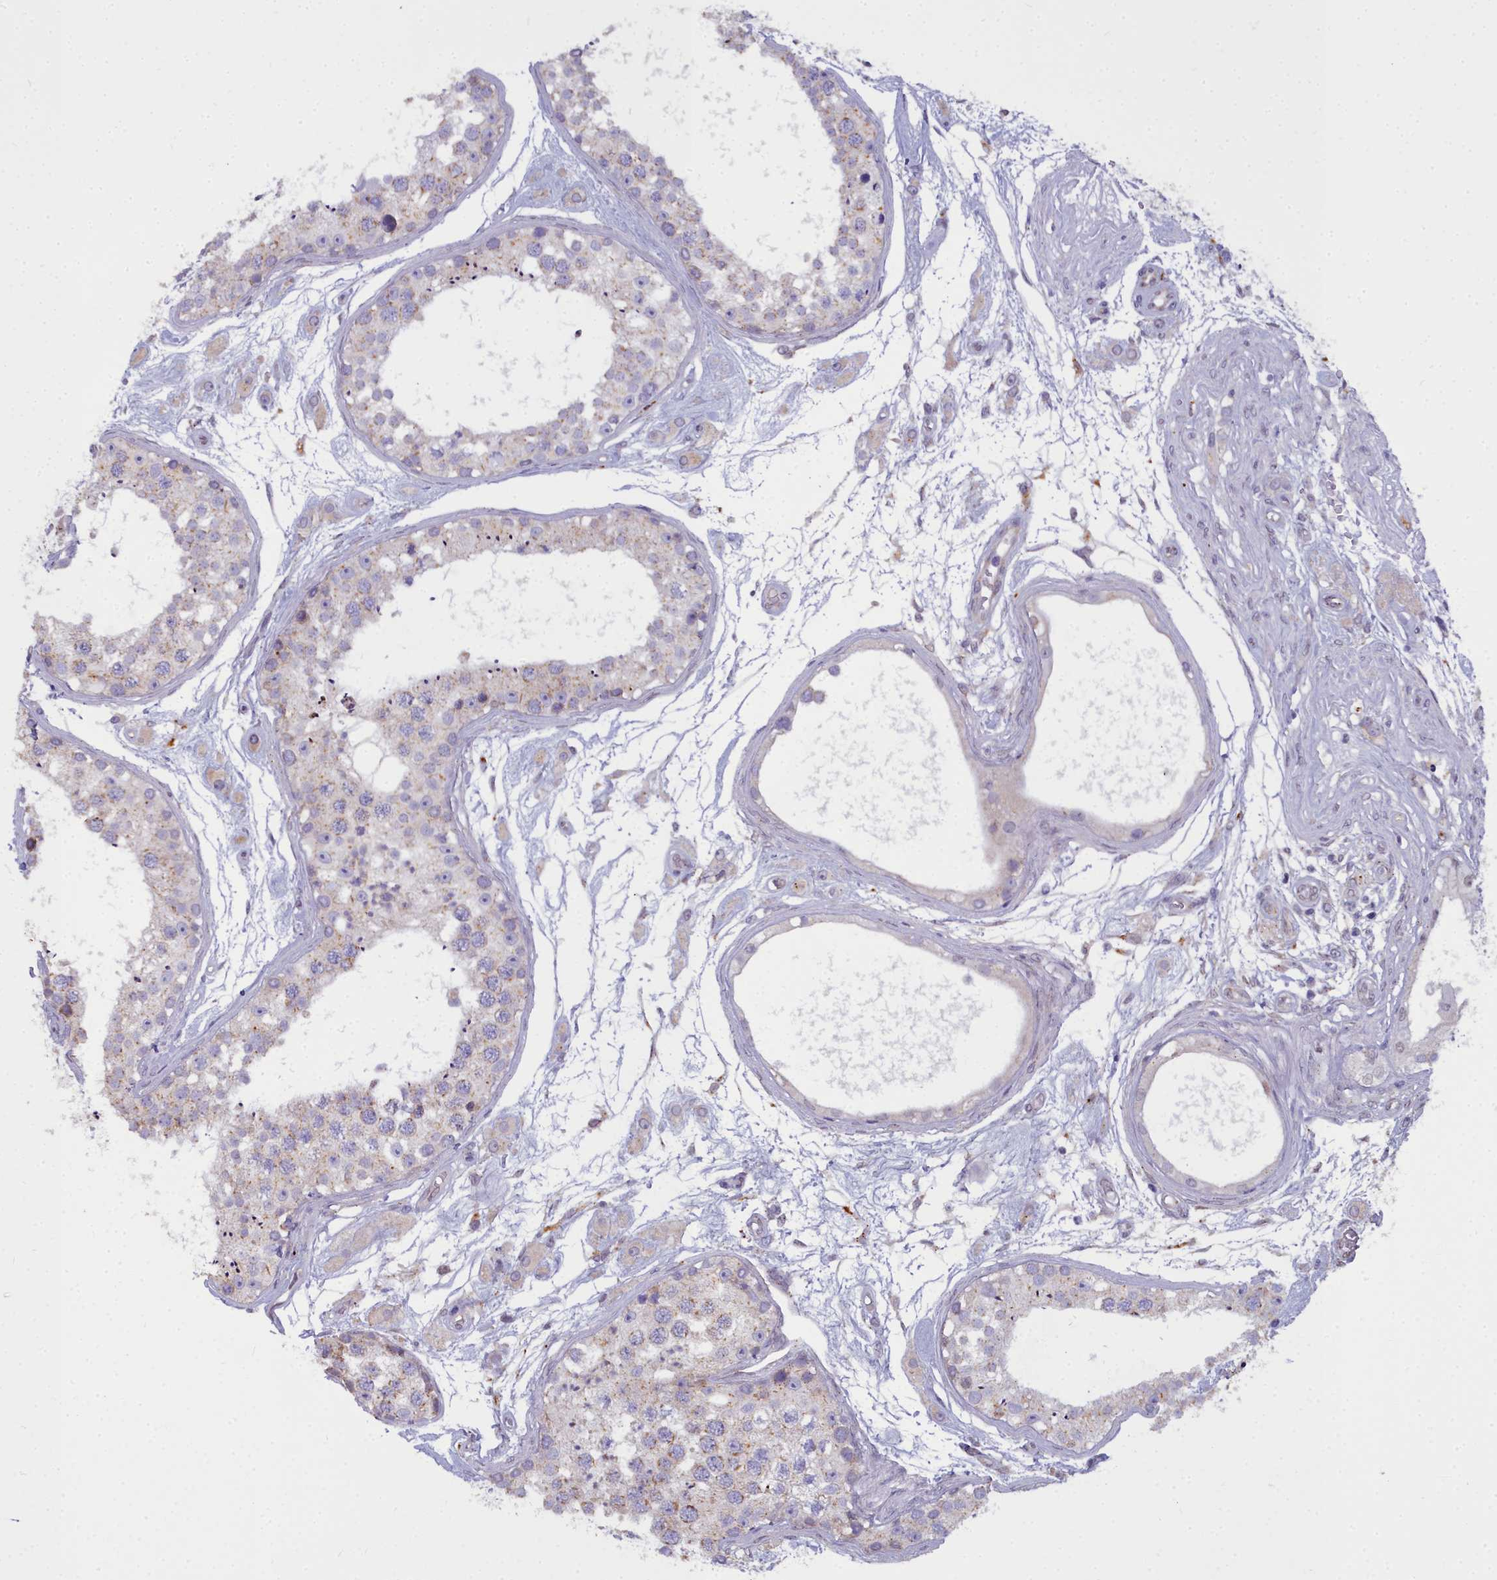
{"staining": {"intensity": "weak", "quantity": "<25%", "location": "cytoplasmic/membranous"}, "tissue": "testis", "cell_type": "Cells in seminiferous ducts", "image_type": "normal", "snomed": [{"axis": "morphology", "description": "Normal tissue, NOS"}, {"axis": "topography", "description": "Testis"}], "caption": "Unremarkable testis was stained to show a protein in brown. There is no significant positivity in cells in seminiferous ducts. (Brightfield microscopy of DAB immunohistochemistry at high magnification).", "gene": "WDPCP", "patient": {"sex": "male", "age": 25}}